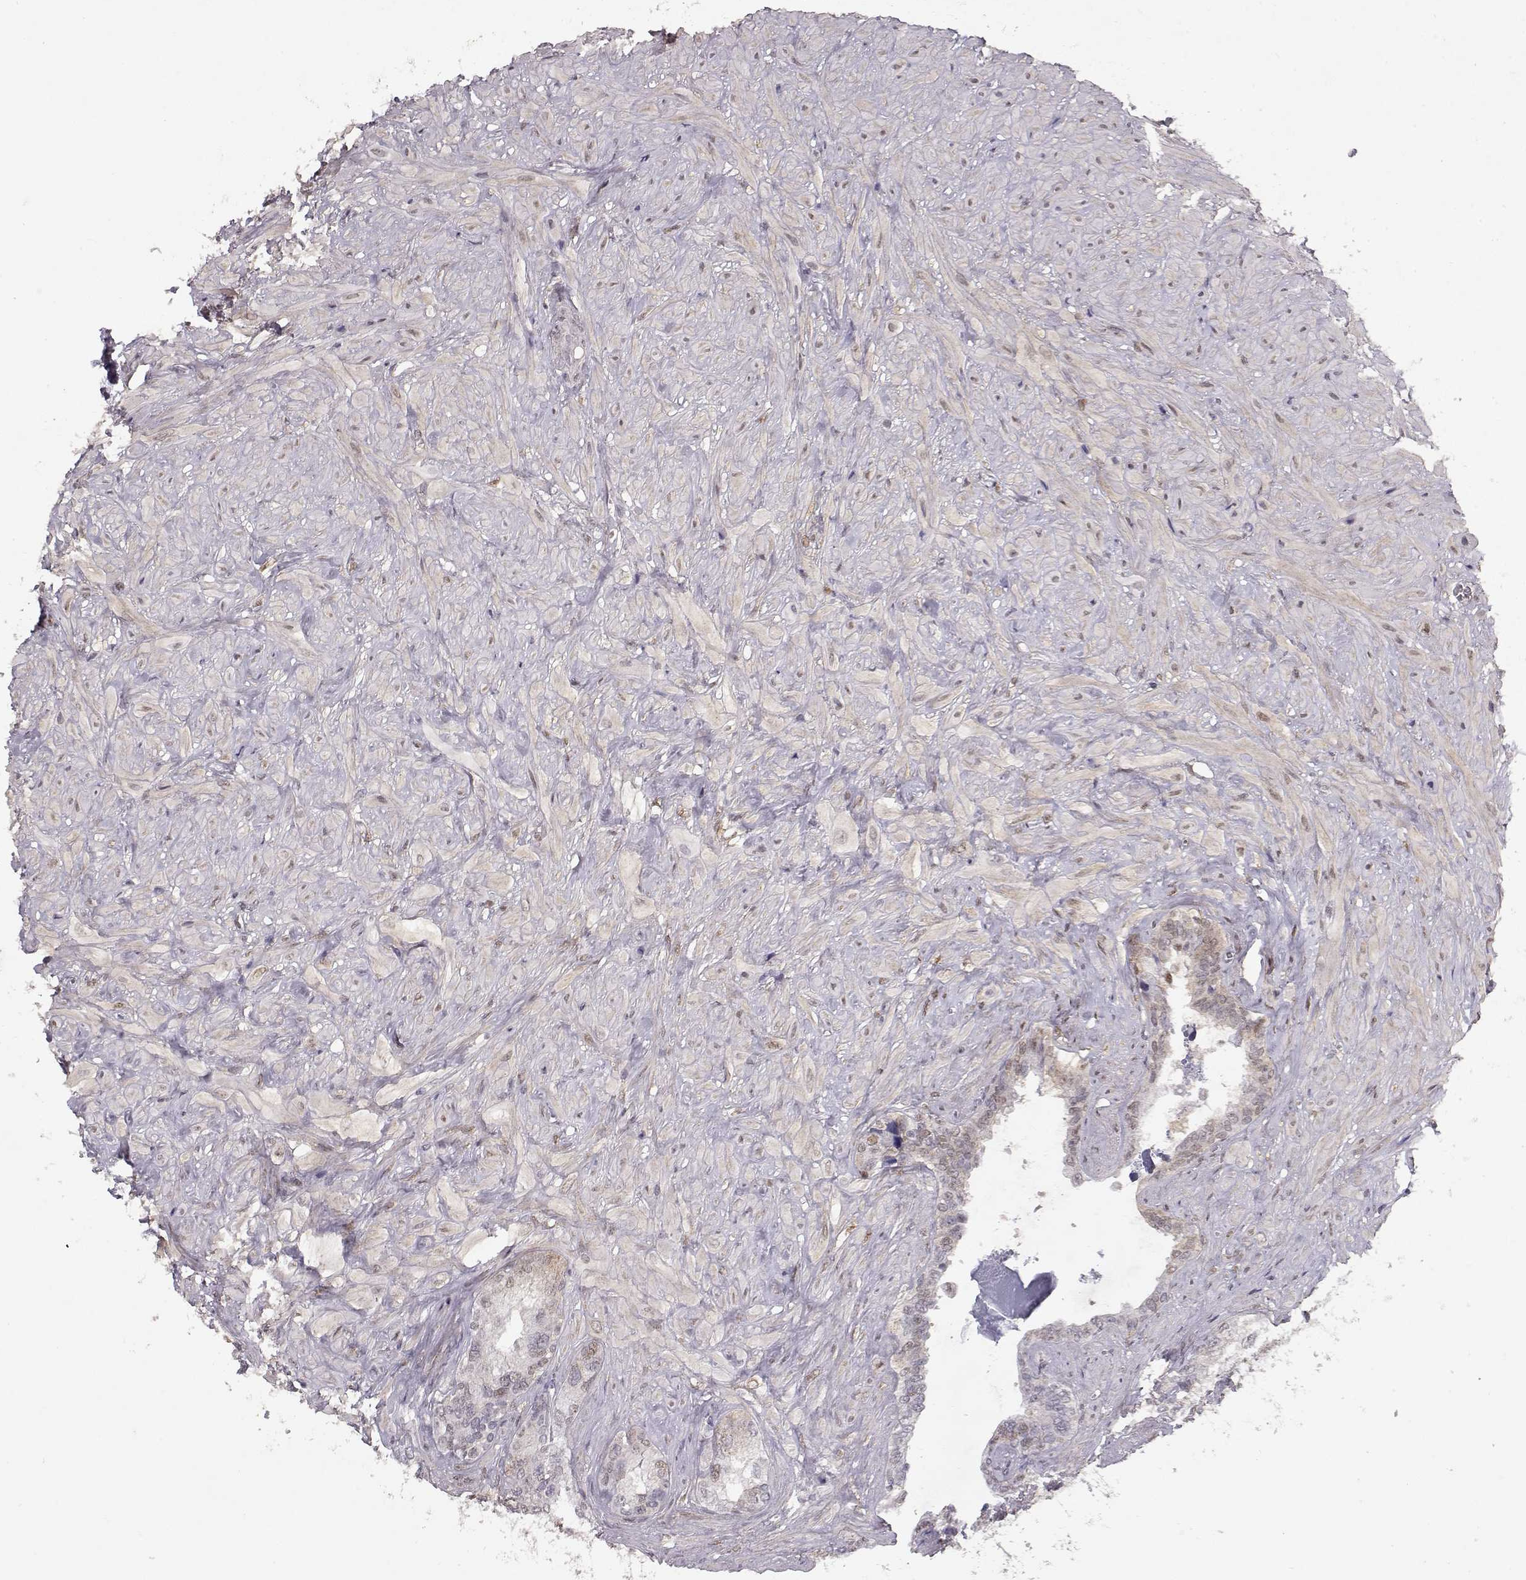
{"staining": {"intensity": "weak", "quantity": "25%-75%", "location": "nuclear"}, "tissue": "seminal vesicle", "cell_type": "Glandular cells", "image_type": "normal", "snomed": [{"axis": "morphology", "description": "Normal tissue, NOS"}, {"axis": "topography", "description": "Seminal veicle"}], "caption": "Immunohistochemistry (IHC) micrograph of benign seminal vesicle: human seminal vesicle stained using immunohistochemistry (IHC) reveals low levels of weak protein expression localized specifically in the nuclear of glandular cells, appearing as a nuclear brown color.", "gene": "CDK4", "patient": {"sex": "male", "age": 72}}